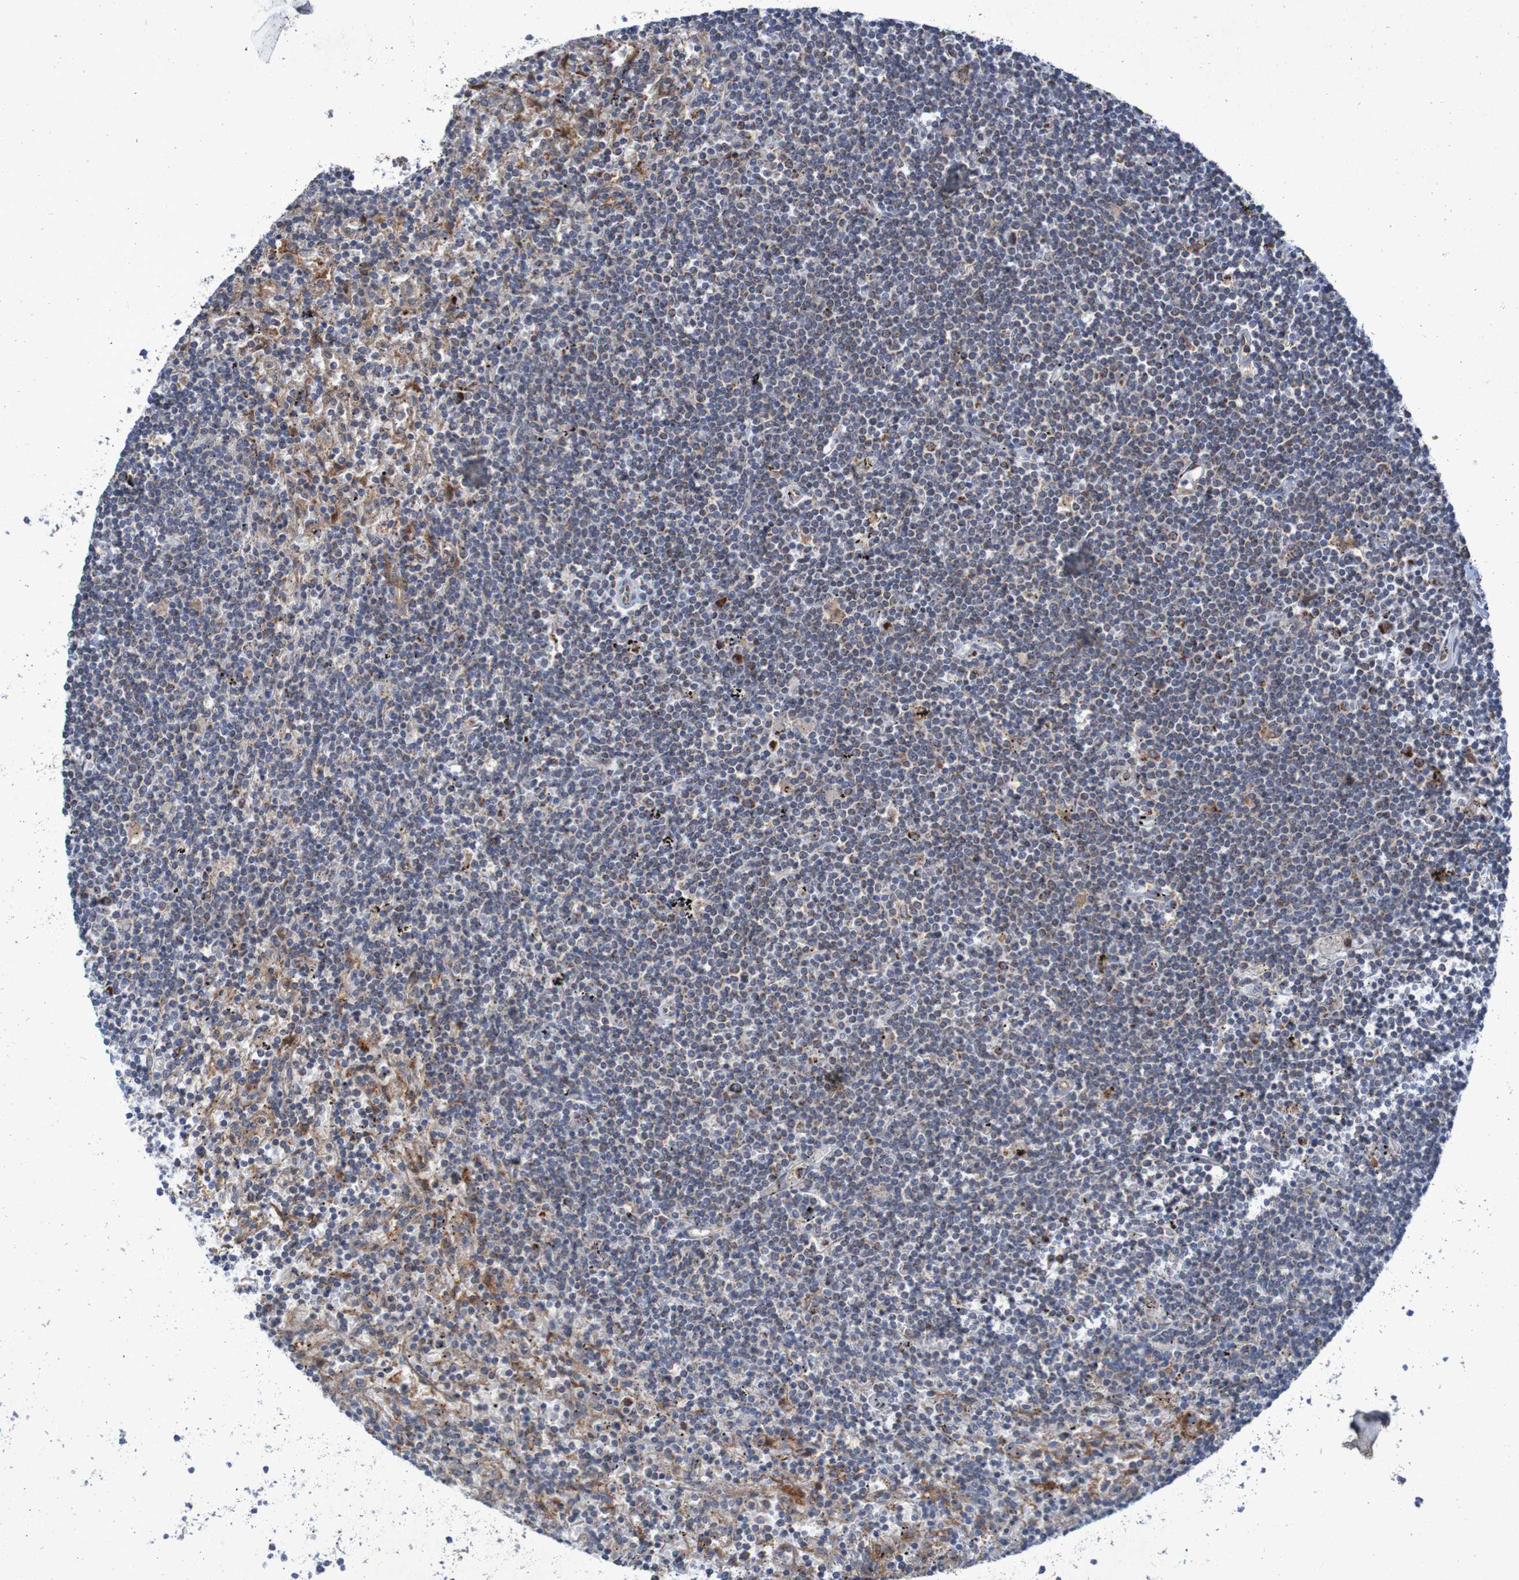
{"staining": {"intensity": "negative", "quantity": "none", "location": "none"}, "tissue": "lymphoma", "cell_type": "Tumor cells", "image_type": "cancer", "snomed": [{"axis": "morphology", "description": "Malignant lymphoma, non-Hodgkin's type, Low grade"}, {"axis": "topography", "description": "Spleen"}], "caption": "Immunohistochemistry of human low-grade malignant lymphoma, non-Hodgkin's type reveals no positivity in tumor cells.", "gene": "CCDC51", "patient": {"sex": "male", "age": 76}}